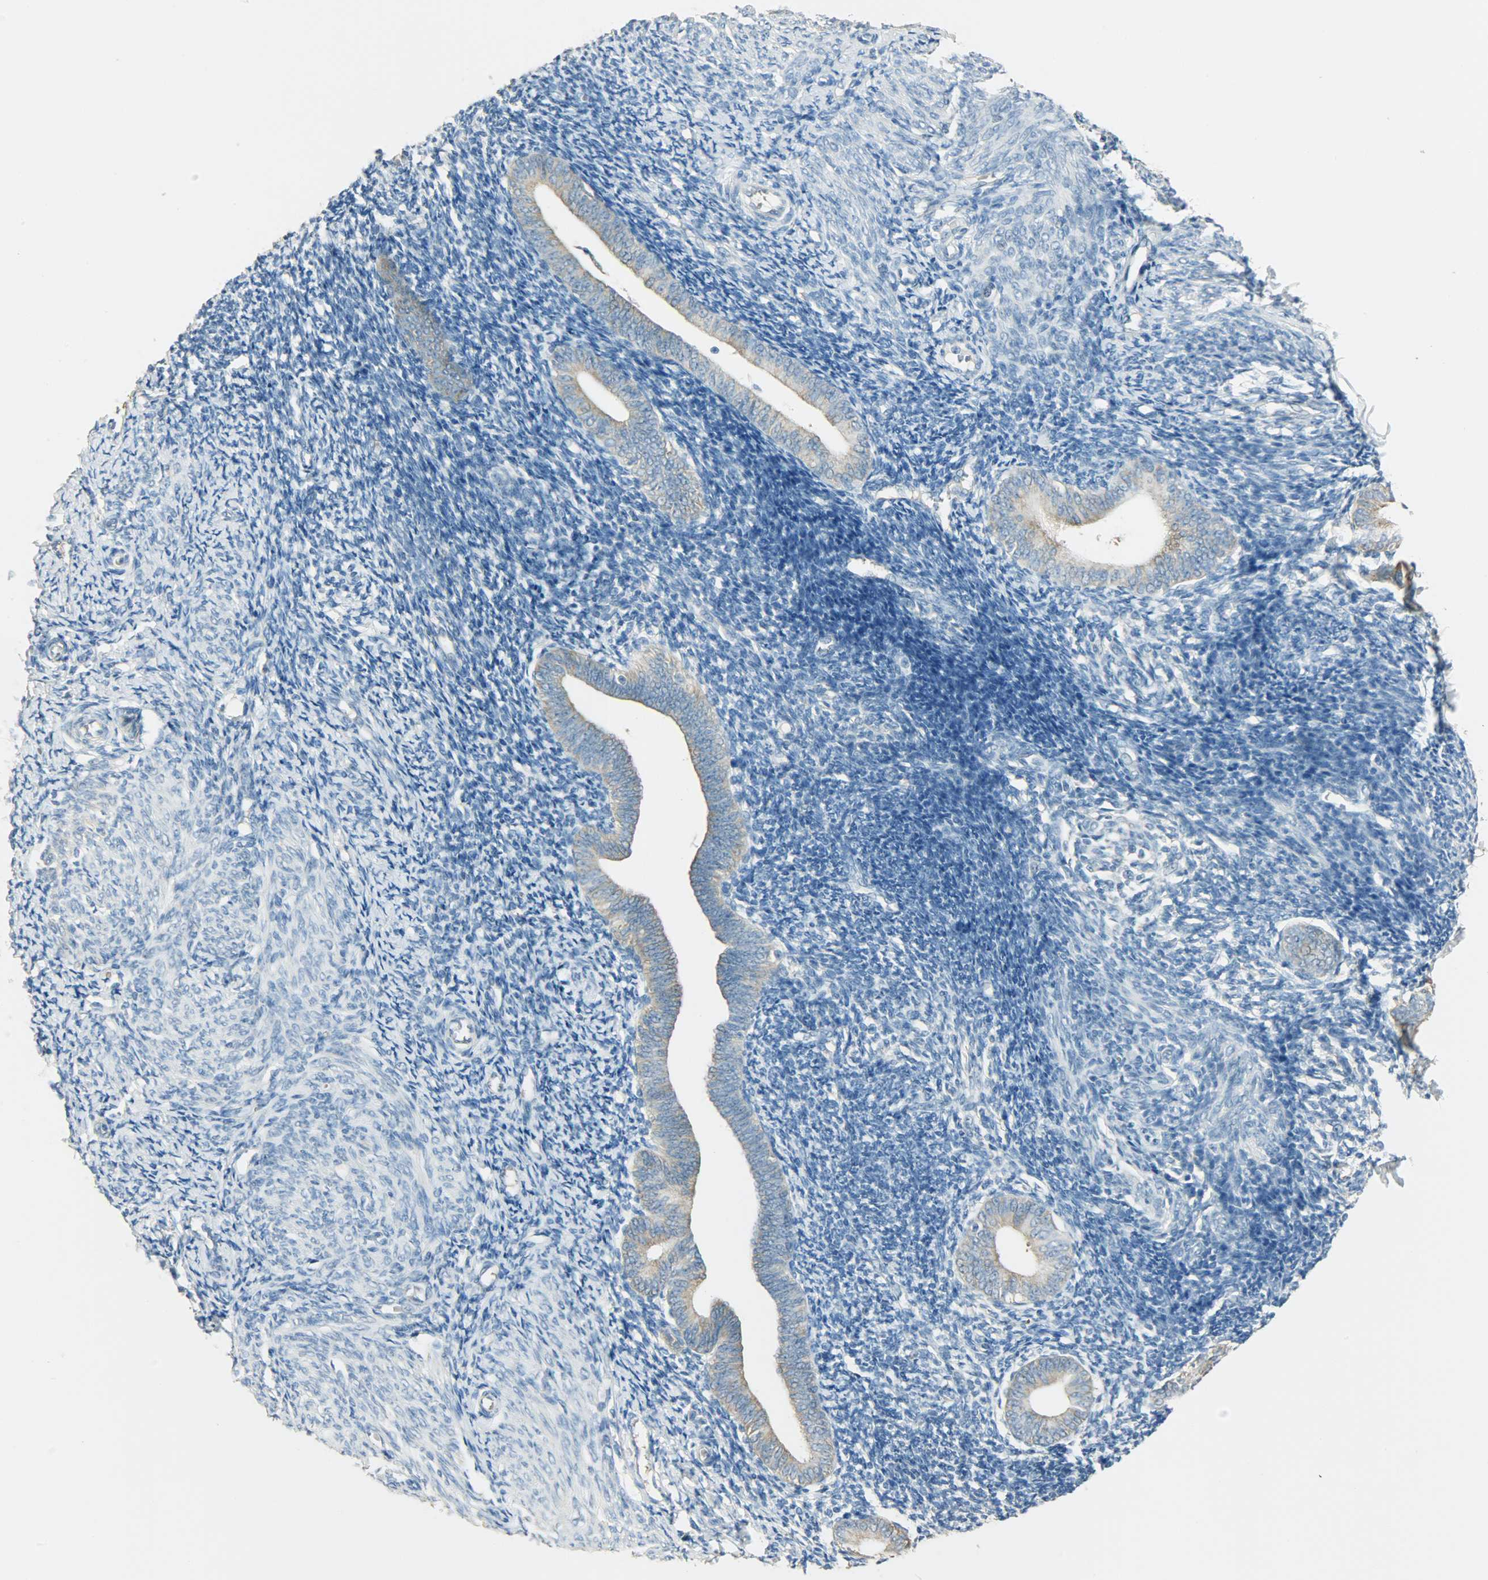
{"staining": {"intensity": "negative", "quantity": "none", "location": "none"}, "tissue": "endometrium", "cell_type": "Cells in endometrial stroma", "image_type": "normal", "snomed": [{"axis": "morphology", "description": "Normal tissue, NOS"}, {"axis": "topography", "description": "Endometrium"}], "caption": "A high-resolution image shows immunohistochemistry staining of normal endometrium, which shows no significant expression in cells in endometrial stroma. (DAB IHC visualized using brightfield microscopy, high magnification).", "gene": "PRMT5", "patient": {"sex": "female", "age": 57}}